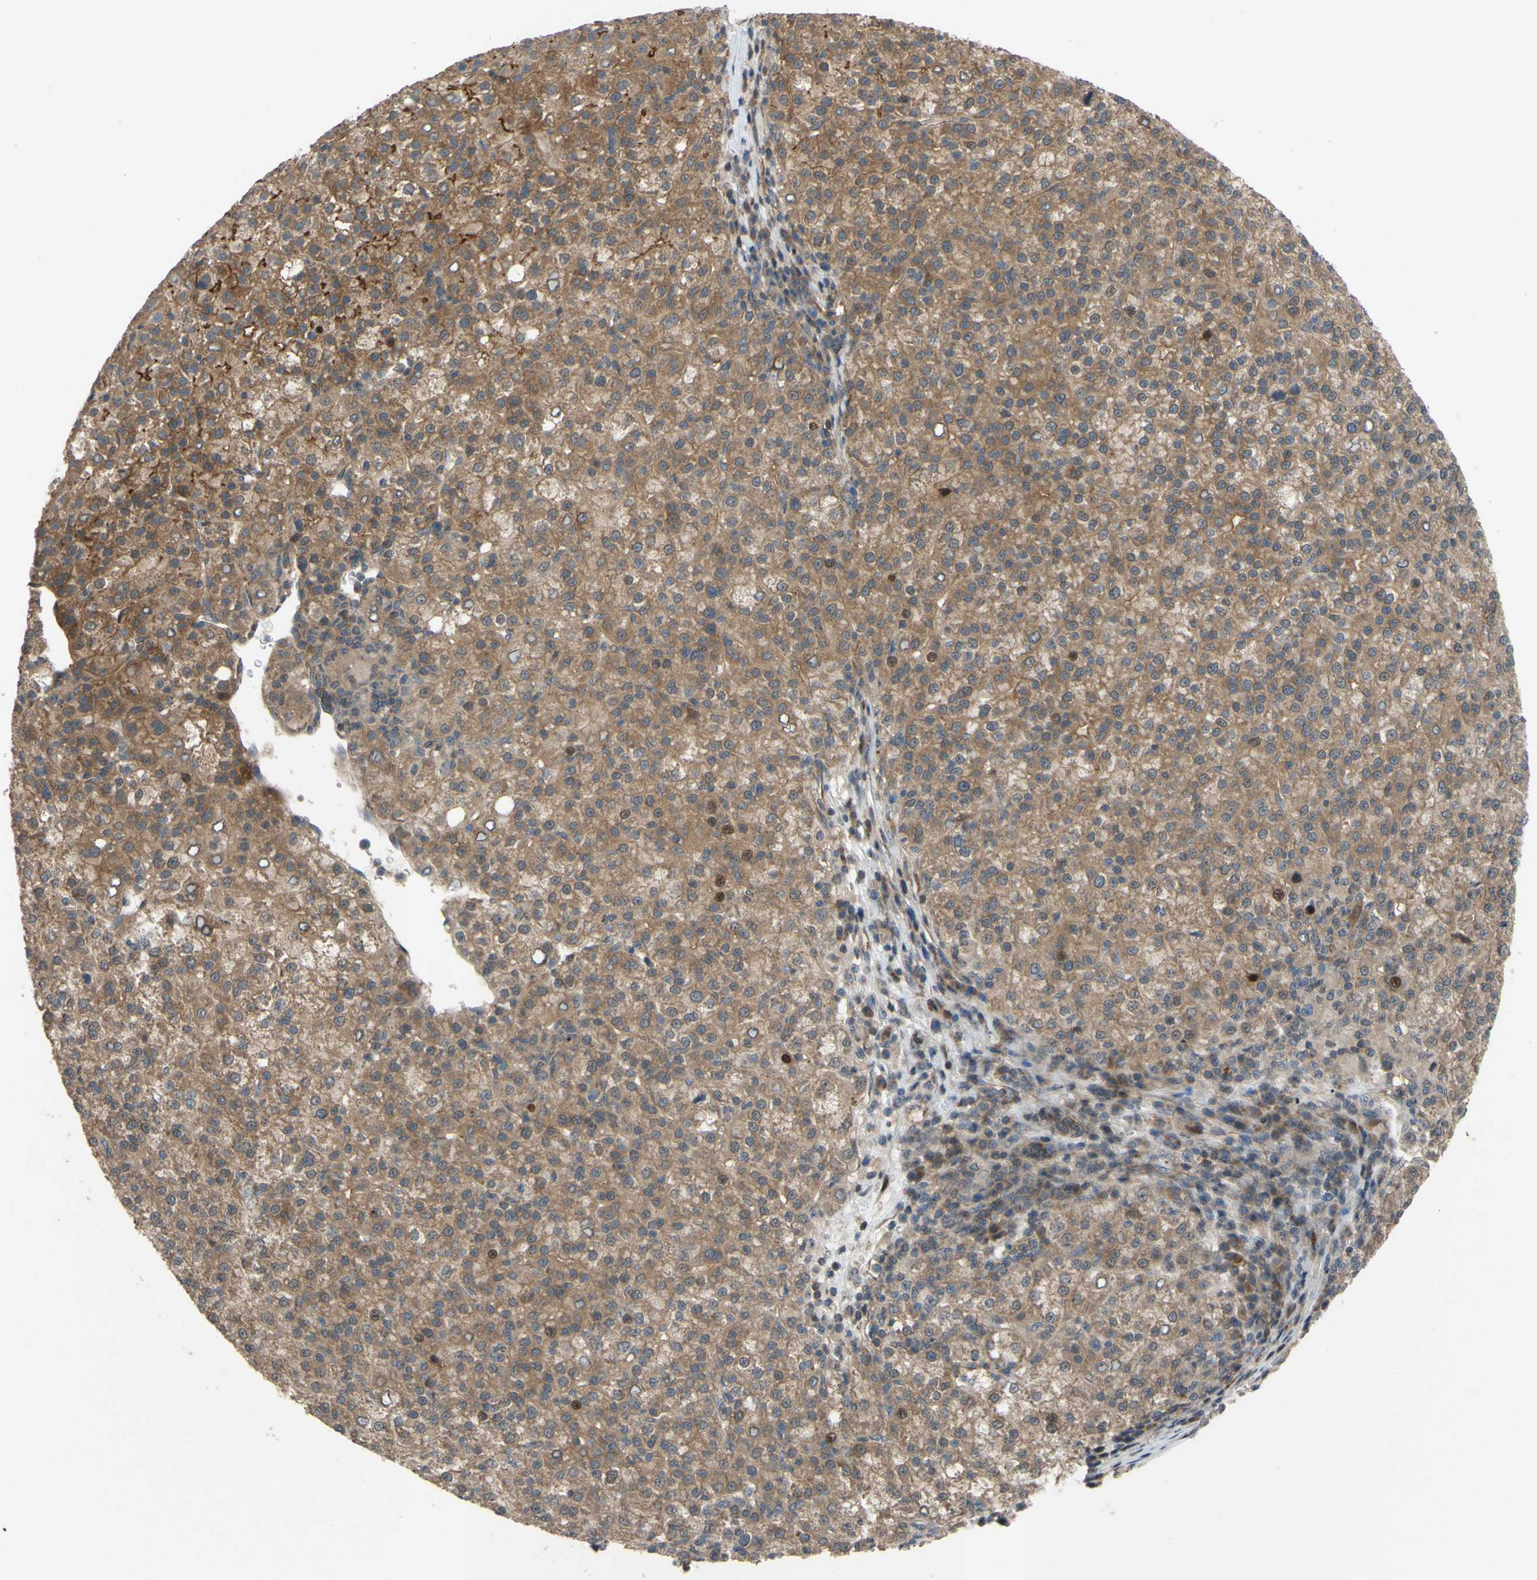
{"staining": {"intensity": "moderate", "quantity": ">75%", "location": "cytoplasmic/membranous"}, "tissue": "liver cancer", "cell_type": "Tumor cells", "image_type": "cancer", "snomed": [{"axis": "morphology", "description": "Carcinoma, Hepatocellular, NOS"}, {"axis": "topography", "description": "Liver"}], "caption": "Immunohistochemical staining of hepatocellular carcinoma (liver) displays medium levels of moderate cytoplasmic/membranous positivity in approximately >75% of tumor cells. The protein of interest is shown in brown color, while the nuclei are stained blue.", "gene": "SHROOM4", "patient": {"sex": "female", "age": 58}}